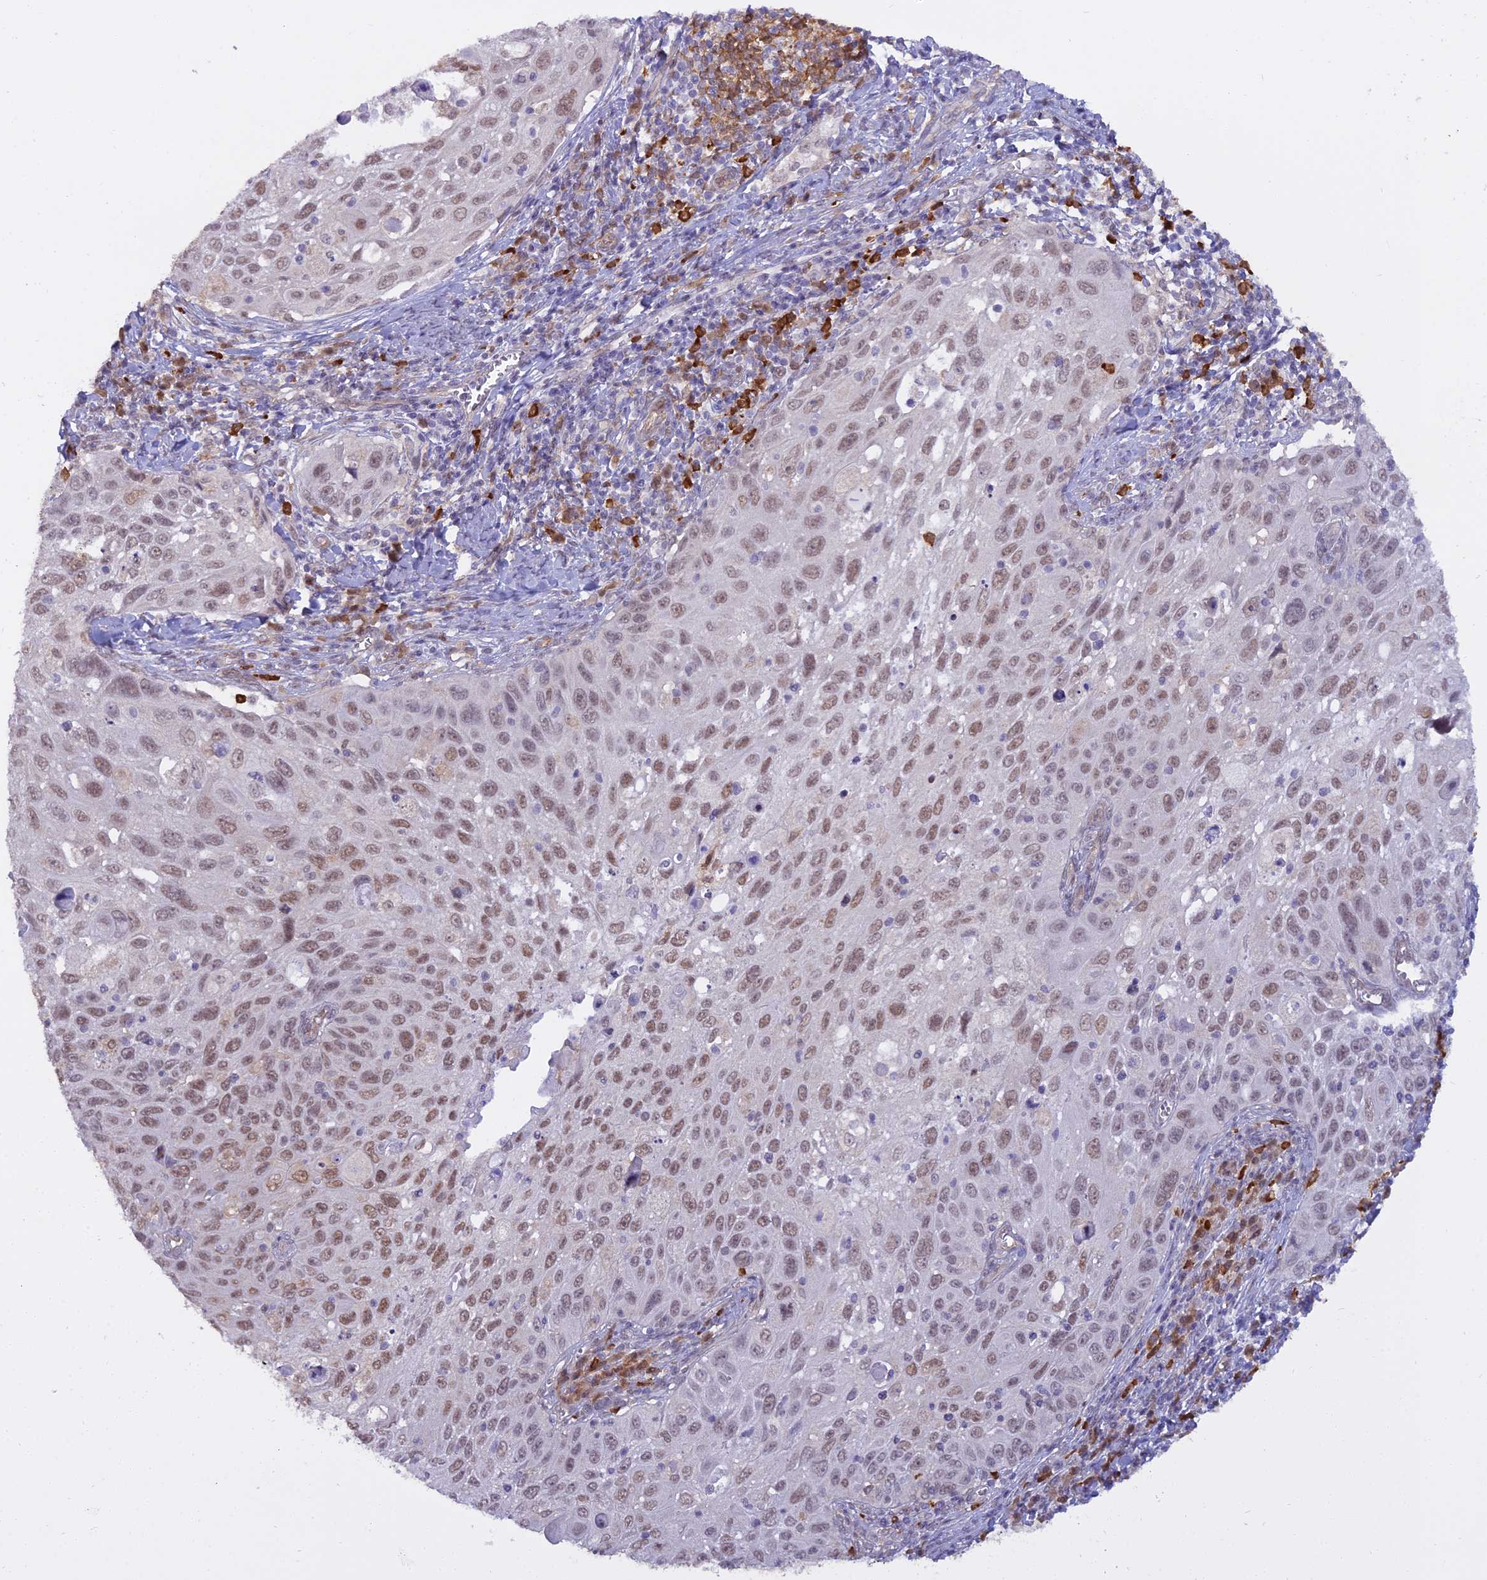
{"staining": {"intensity": "moderate", "quantity": ">75%", "location": "nuclear"}, "tissue": "cervical cancer", "cell_type": "Tumor cells", "image_type": "cancer", "snomed": [{"axis": "morphology", "description": "Squamous cell carcinoma, NOS"}, {"axis": "topography", "description": "Cervix"}], "caption": "IHC image of neoplastic tissue: cervical cancer stained using immunohistochemistry shows medium levels of moderate protein expression localized specifically in the nuclear of tumor cells, appearing as a nuclear brown color.", "gene": "BLNK", "patient": {"sex": "female", "age": 70}}